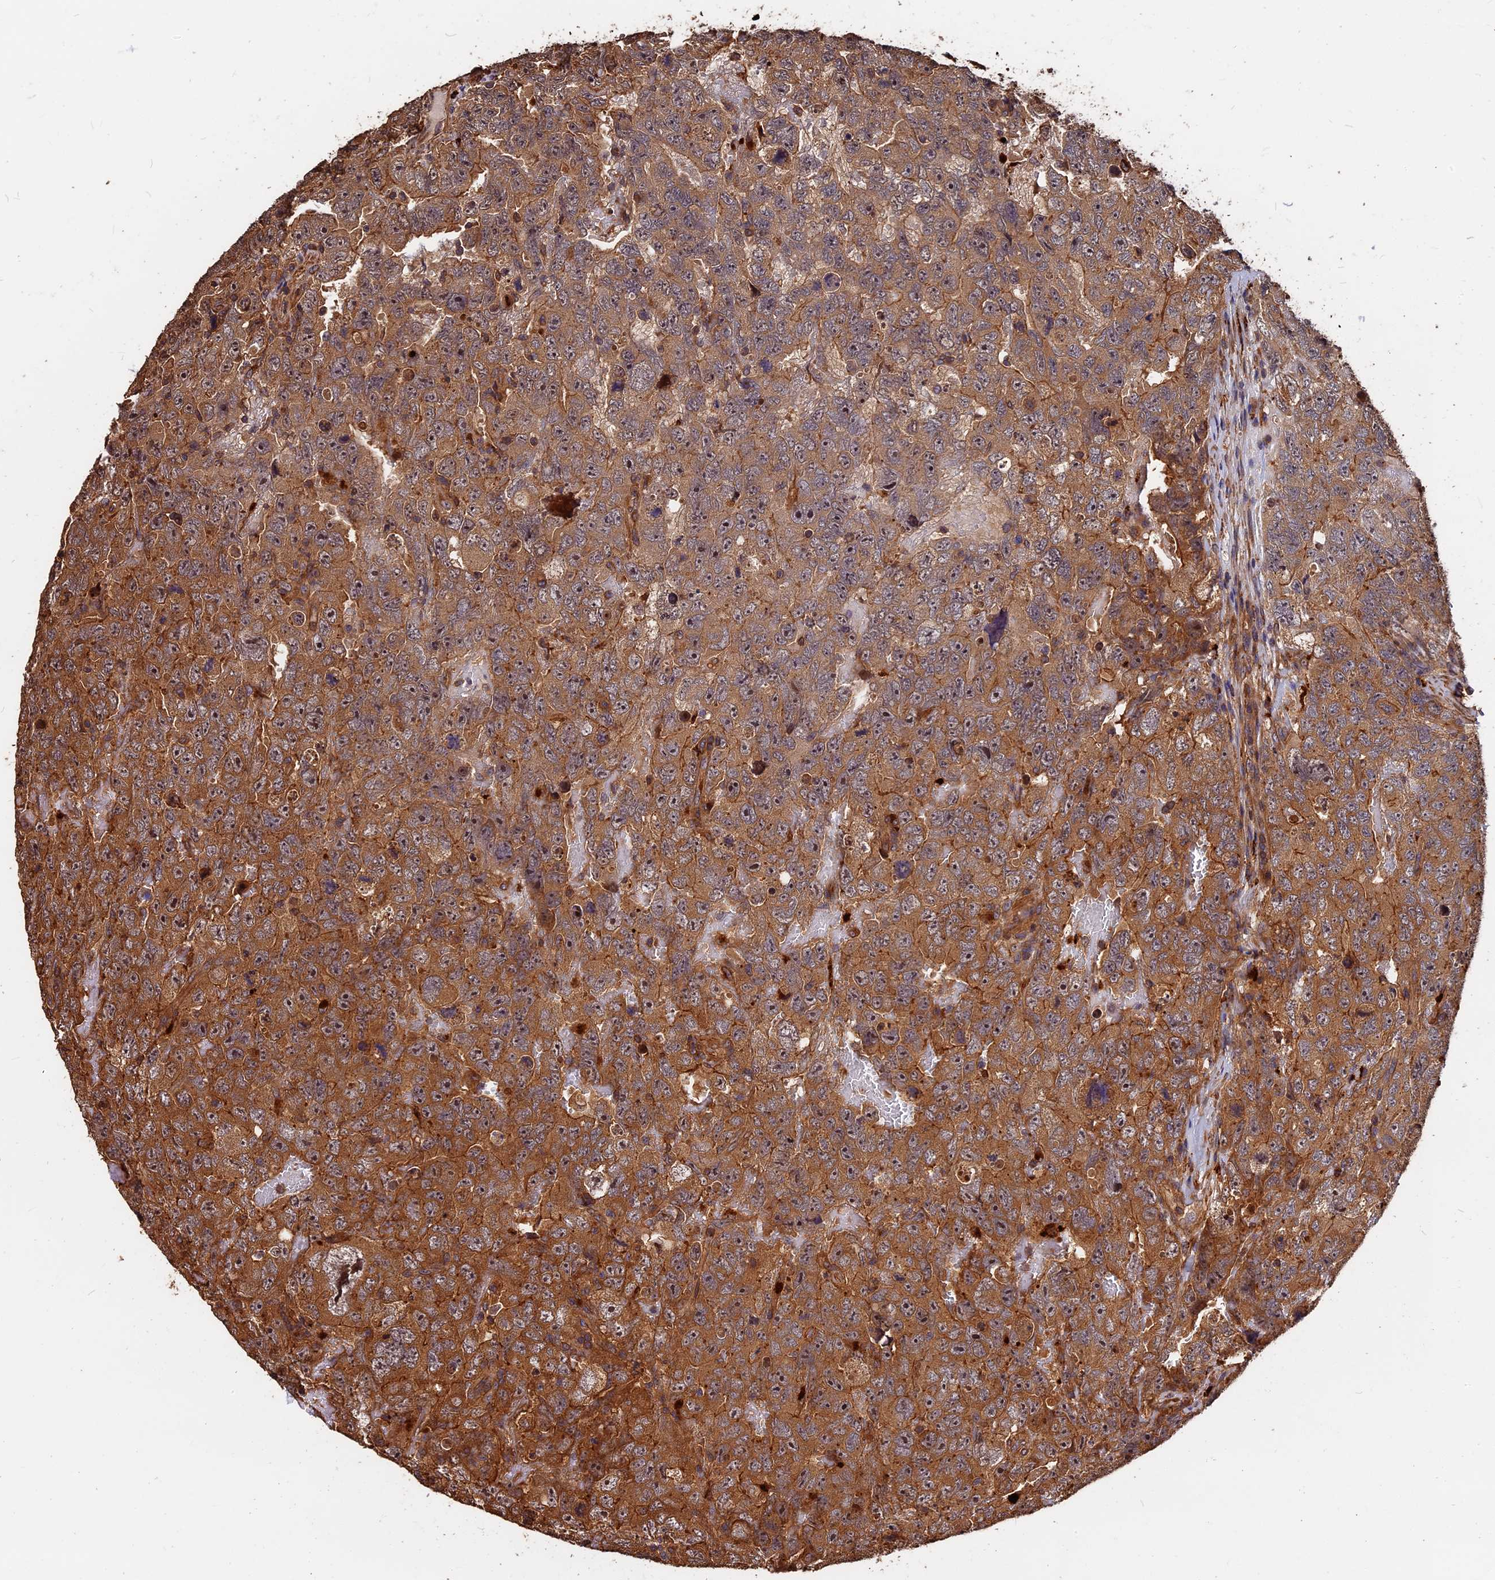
{"staining": {"intensity": "moderate", "quantity": ">75%", "location": "cytoplasmic/membranous"}, "tissue": "testis cancer", "cell_type": "Tumor cells", "image_type": "cancer", "snomed": [{"axis": "morphology", "description": "Carcinoma, Embryonal, NOS"}, {"axis": "topography", "description": "Testis"}], "caption": "Testis cancer (embryonal carcinoma) tissue exhibits moderate cytoplasmic/membranous expression in about >75% of tumor cells, visualized by immunohistochemistry.", "gene": "MMP15", "patient": {"sex": "male", "age": 45}}